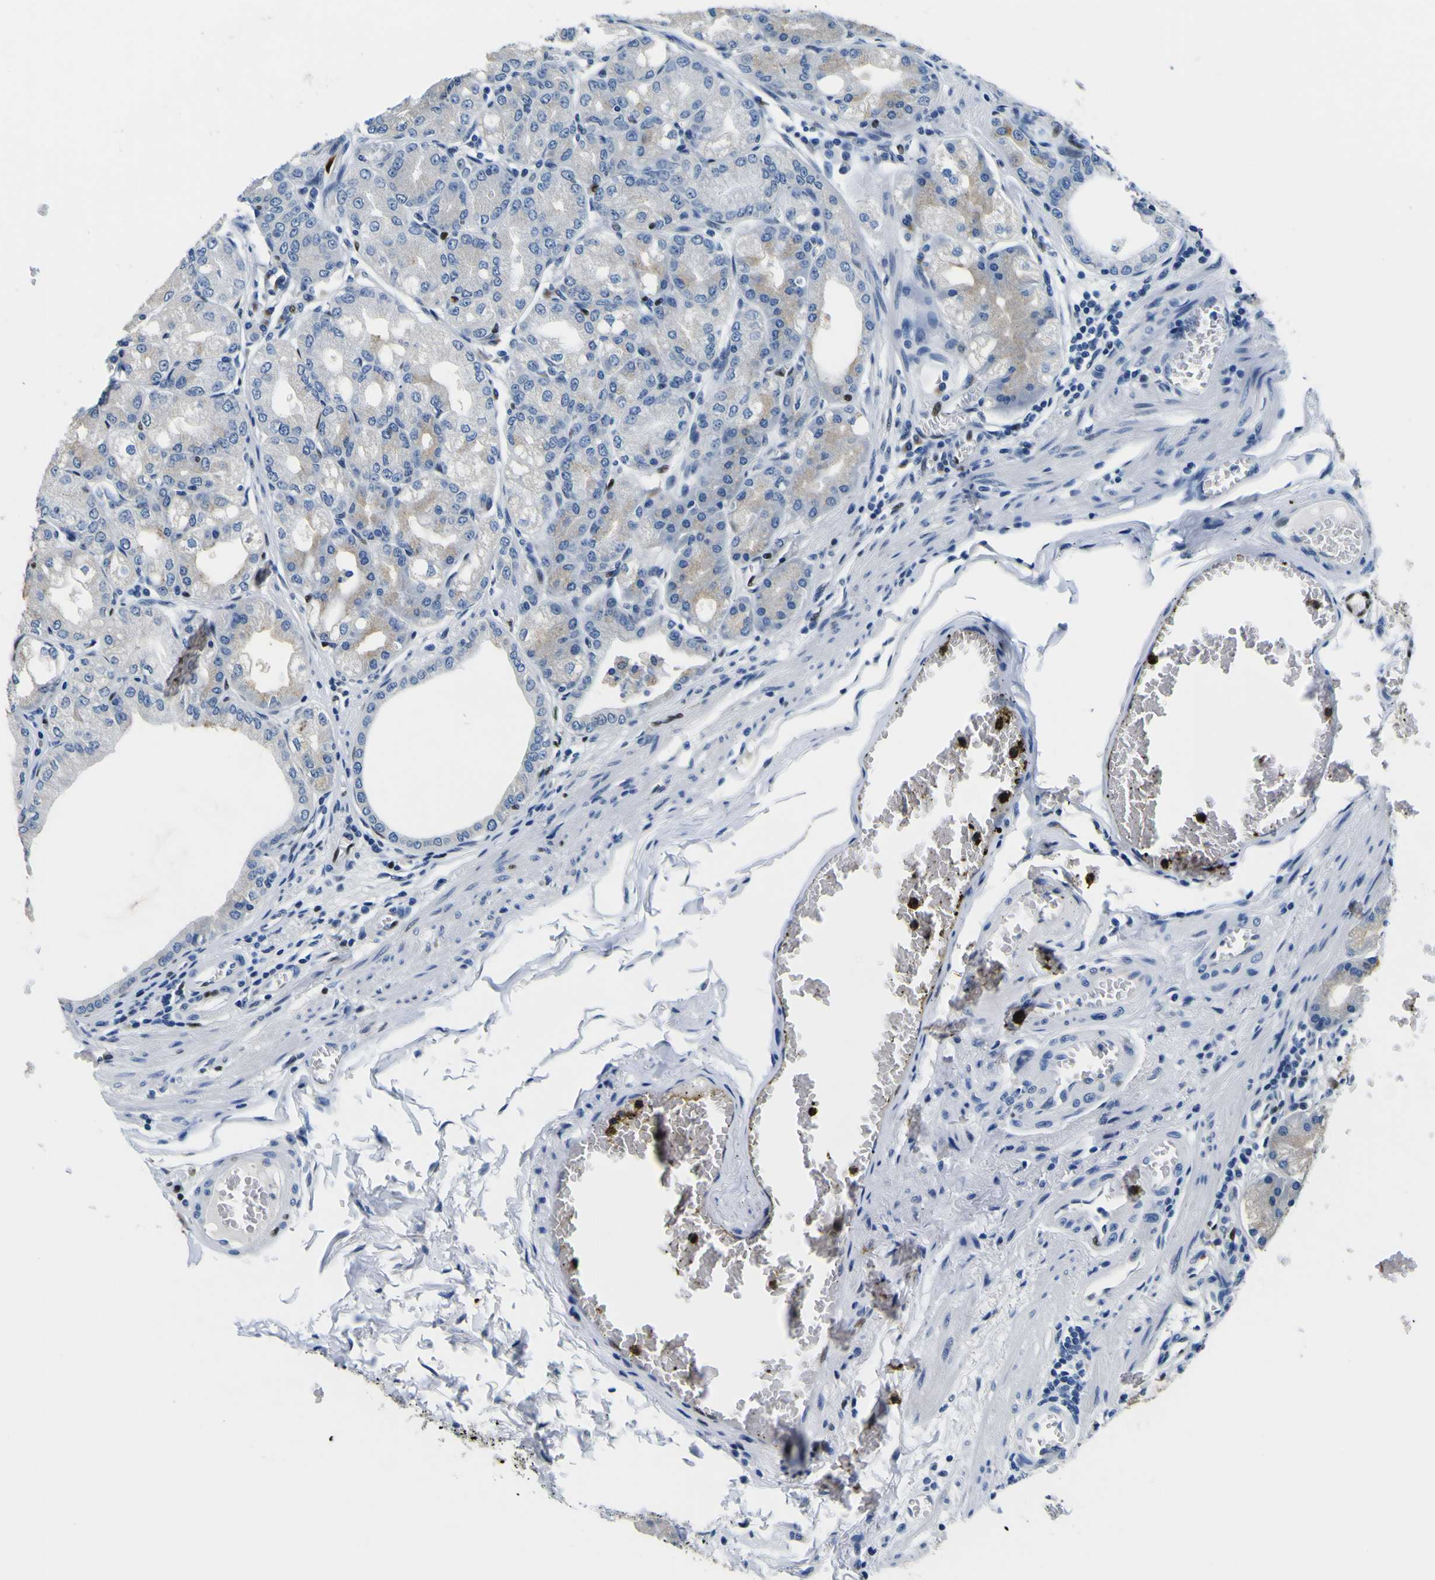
{"staining": {"intensity": "weak", "quantity": "<25%", "location": "cytoplasmic/membranous,nuclear"}, "tissue": "stomach", "cell_type": "Glandular cells", "image_type": "normal", "snomed": [{"axis": "morphology", "description": "Normal tissue, NOS"}, {"axis": "topography", "description": "Stomach, lower"}], "caption": "Immunohistochemistry histopathology image of benign stomach stained for a protein (brown), which displays no staining in glandular cells. (DAB (3,3'-diaminobenzidine) immunohistochemistry (IHC) with hematoxylin counter stain).", "gene": "SP1", "patient": {"sex": "male", "age": 71}}